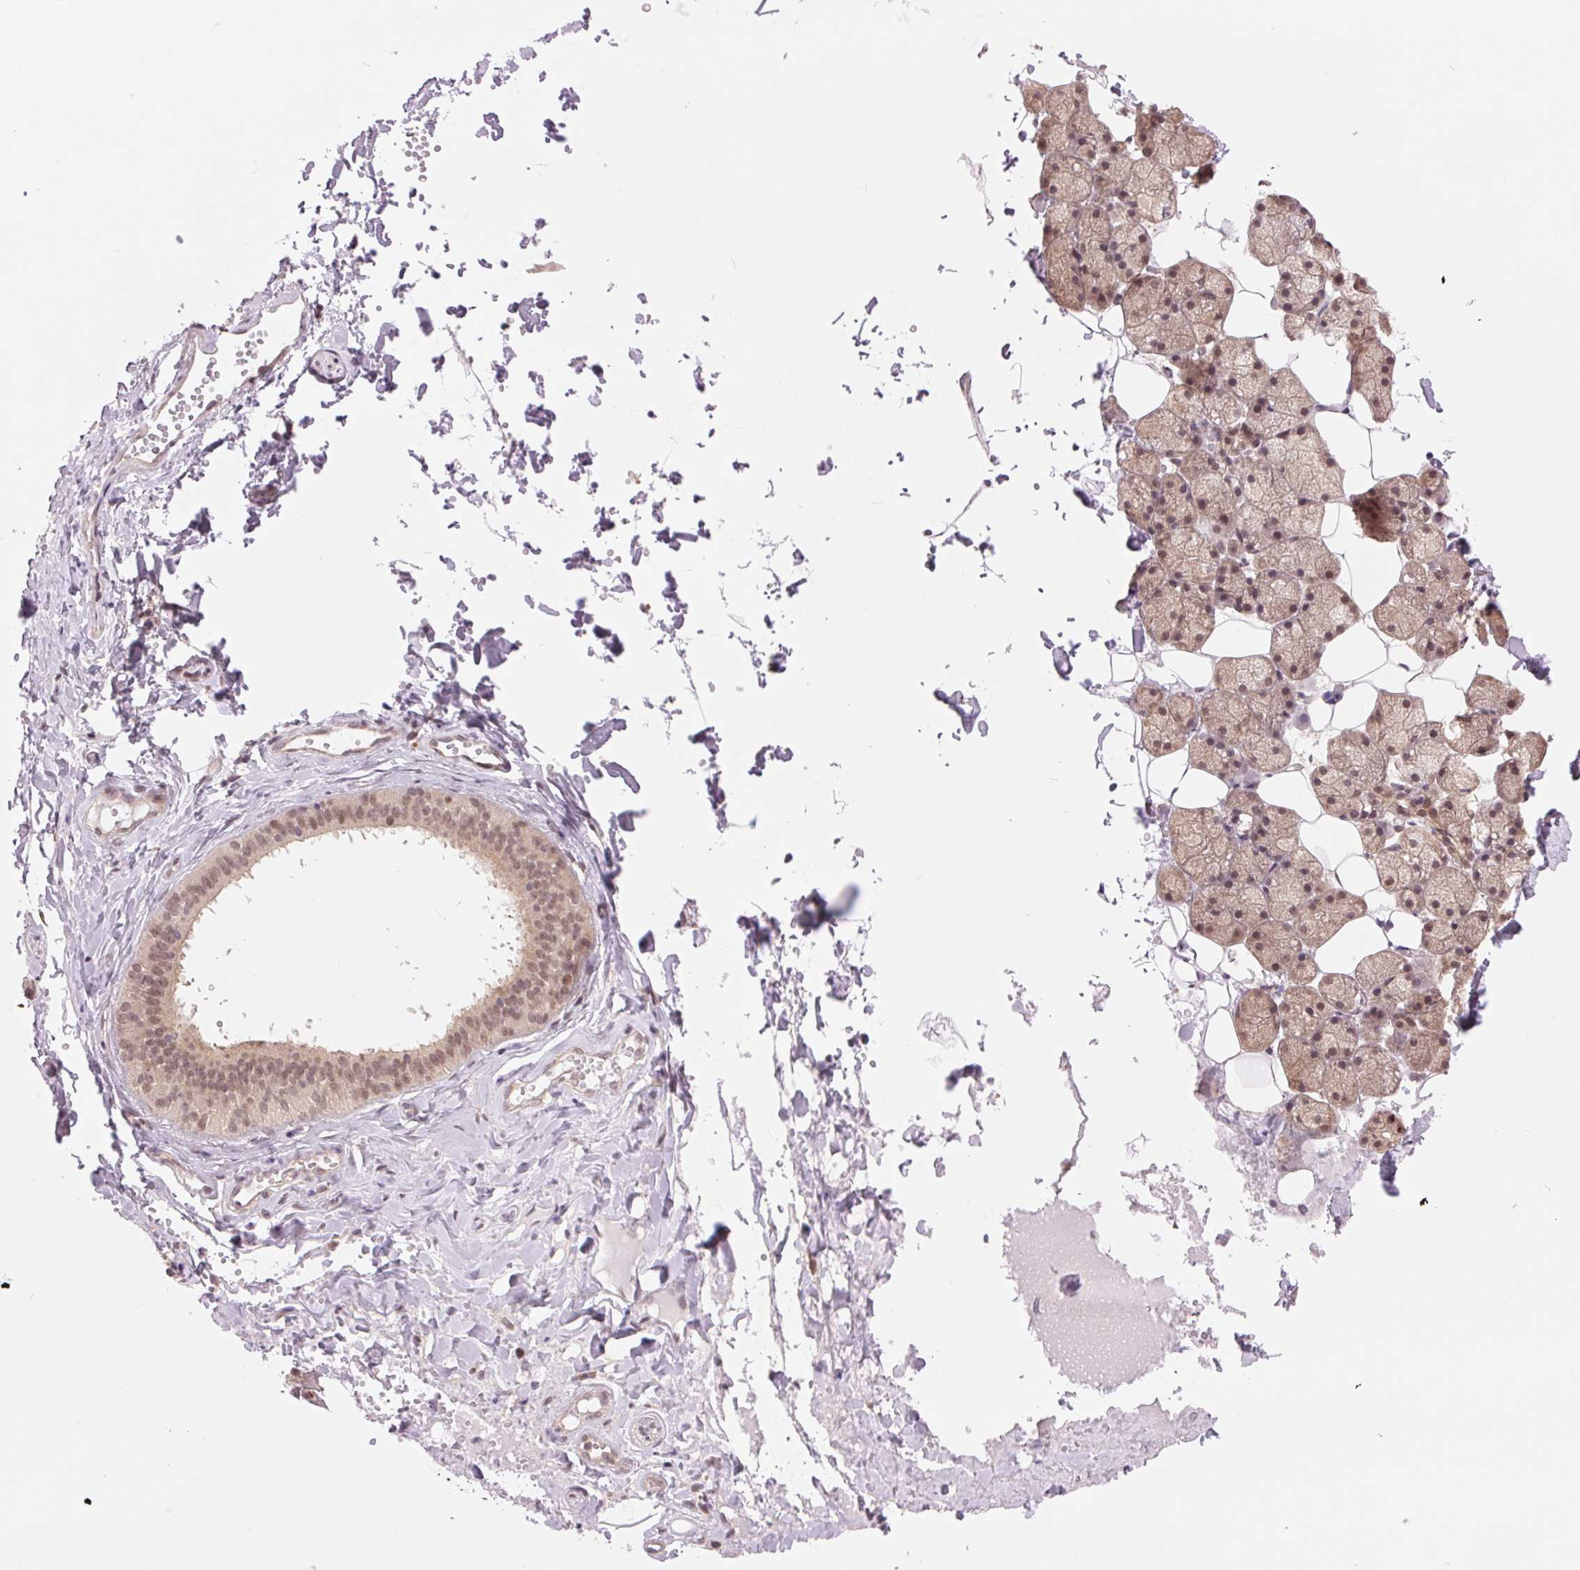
{"staining": {"intensity": "moderate", "quantity": ">75%", "location": "cytoplasmic/membranous,nuclear"}, "tissue": "salivary gland", "cell_type": "Glandular cells", "image_type": "normal", "snomed": [{"axis": "morphology", "description": "Normal tissue, NOS"}, {"axis": "topography", "description": "Salivary gland"}], "caption": "The image exhibits immunohistochemical staining of normal salivary gland. There is moderate cytoplasmic/membranous,nuclear positivity is present in approximately >75% of glandular cells.", "gene": "ERI3", "patient": {"sex": "male", "age": 38}}